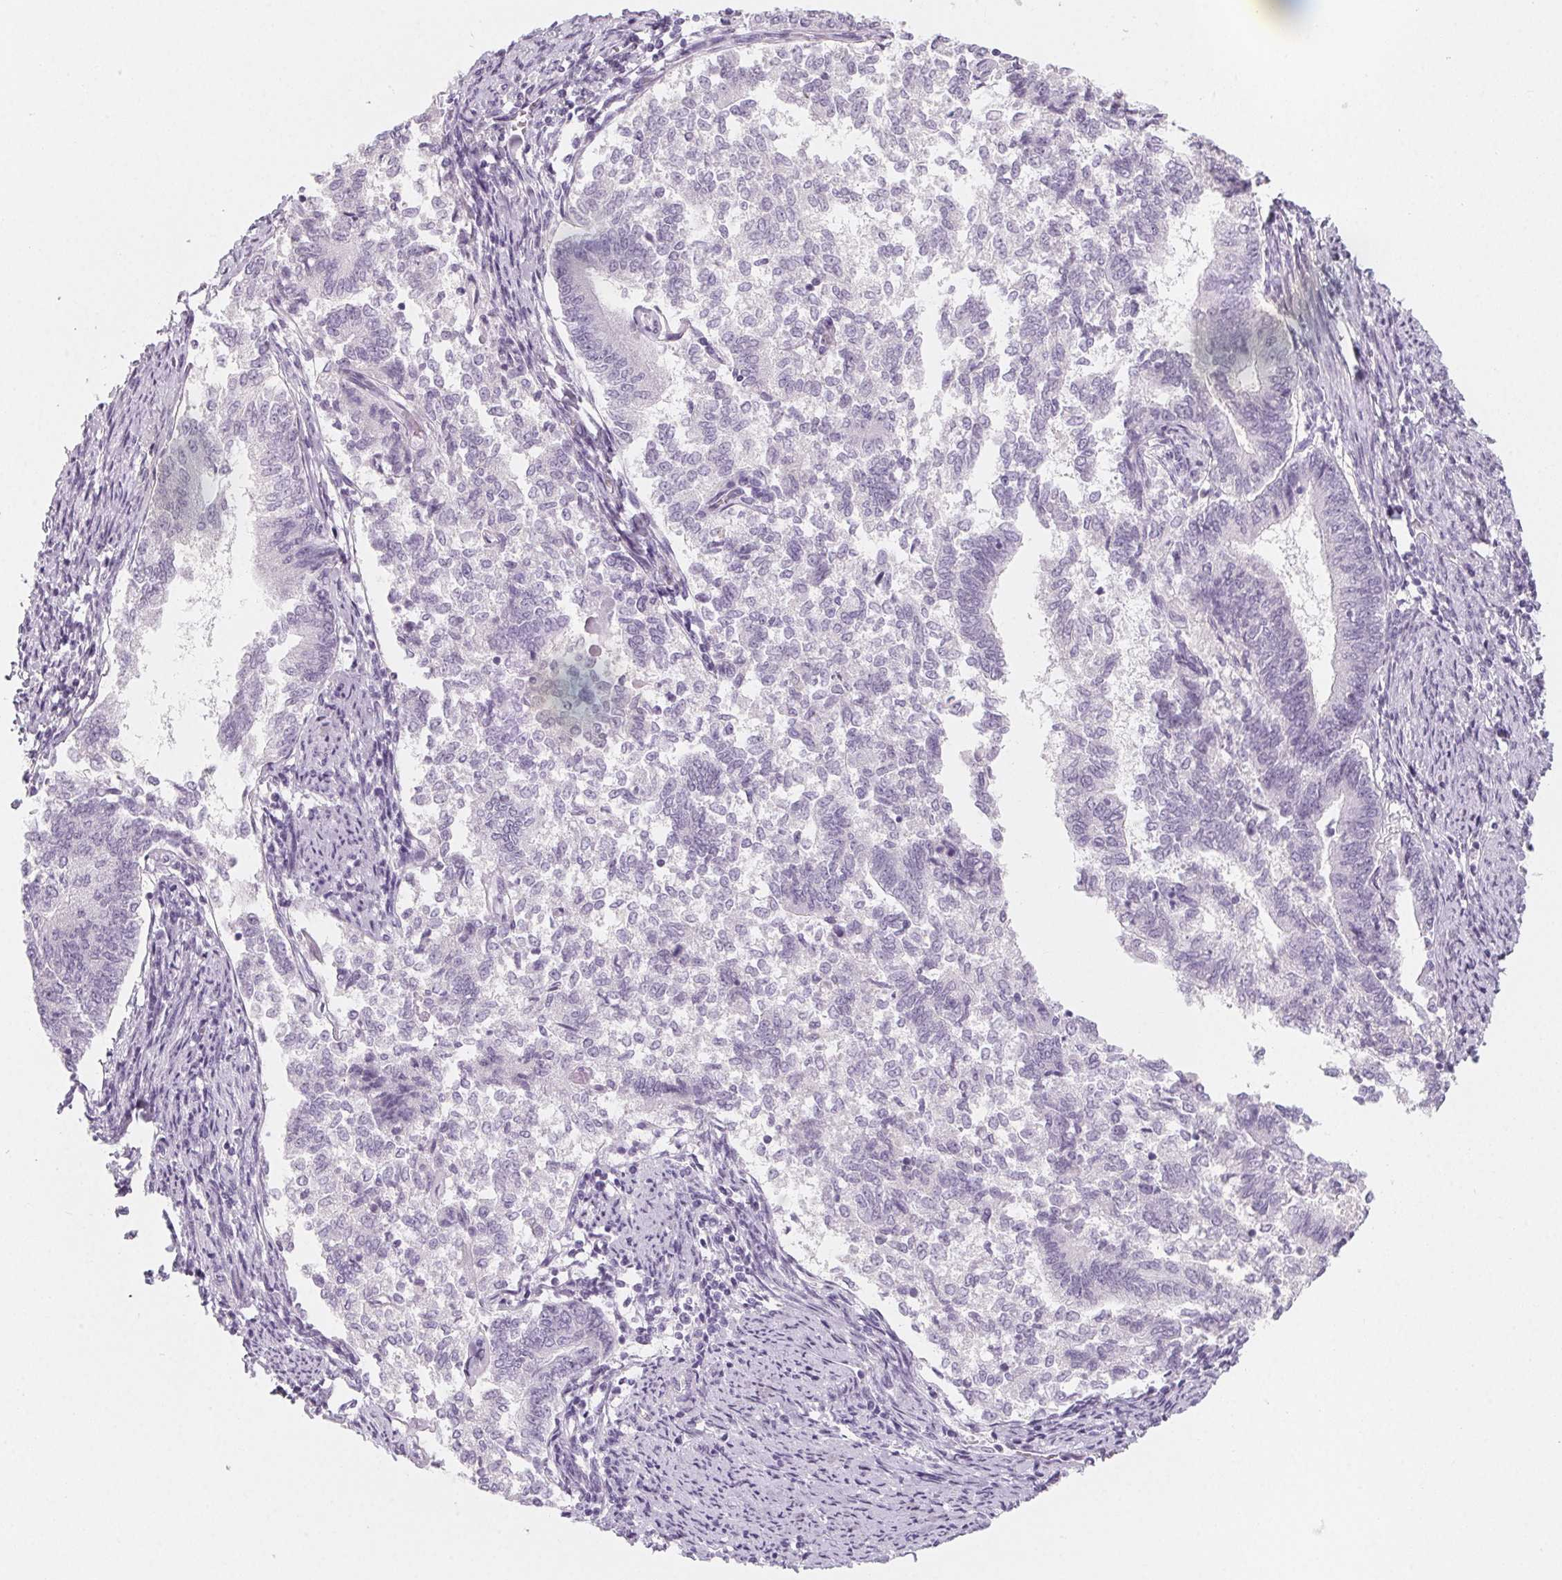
{"staining": {"intensity": "negative", "quantity": "none", "location": "none"}, "tissue": "endometrial cancer", "cell_type": "Tumor cells", "image_type": "cancer", "snomed": [{"axis": "morphology", "description": "Adenocarcinoma, NOS"}, {"axis": "topography", "description": "Endometrium"}], "caption": "Immunohistochemistry of endometrial cancer (adenocarcinoma) exhibits no positivity in tumor cells. (IHC, brightfield microscopy, high magnification).", "gene": "SH3GL2", "patient": {"sex": "female", "age": 65}}